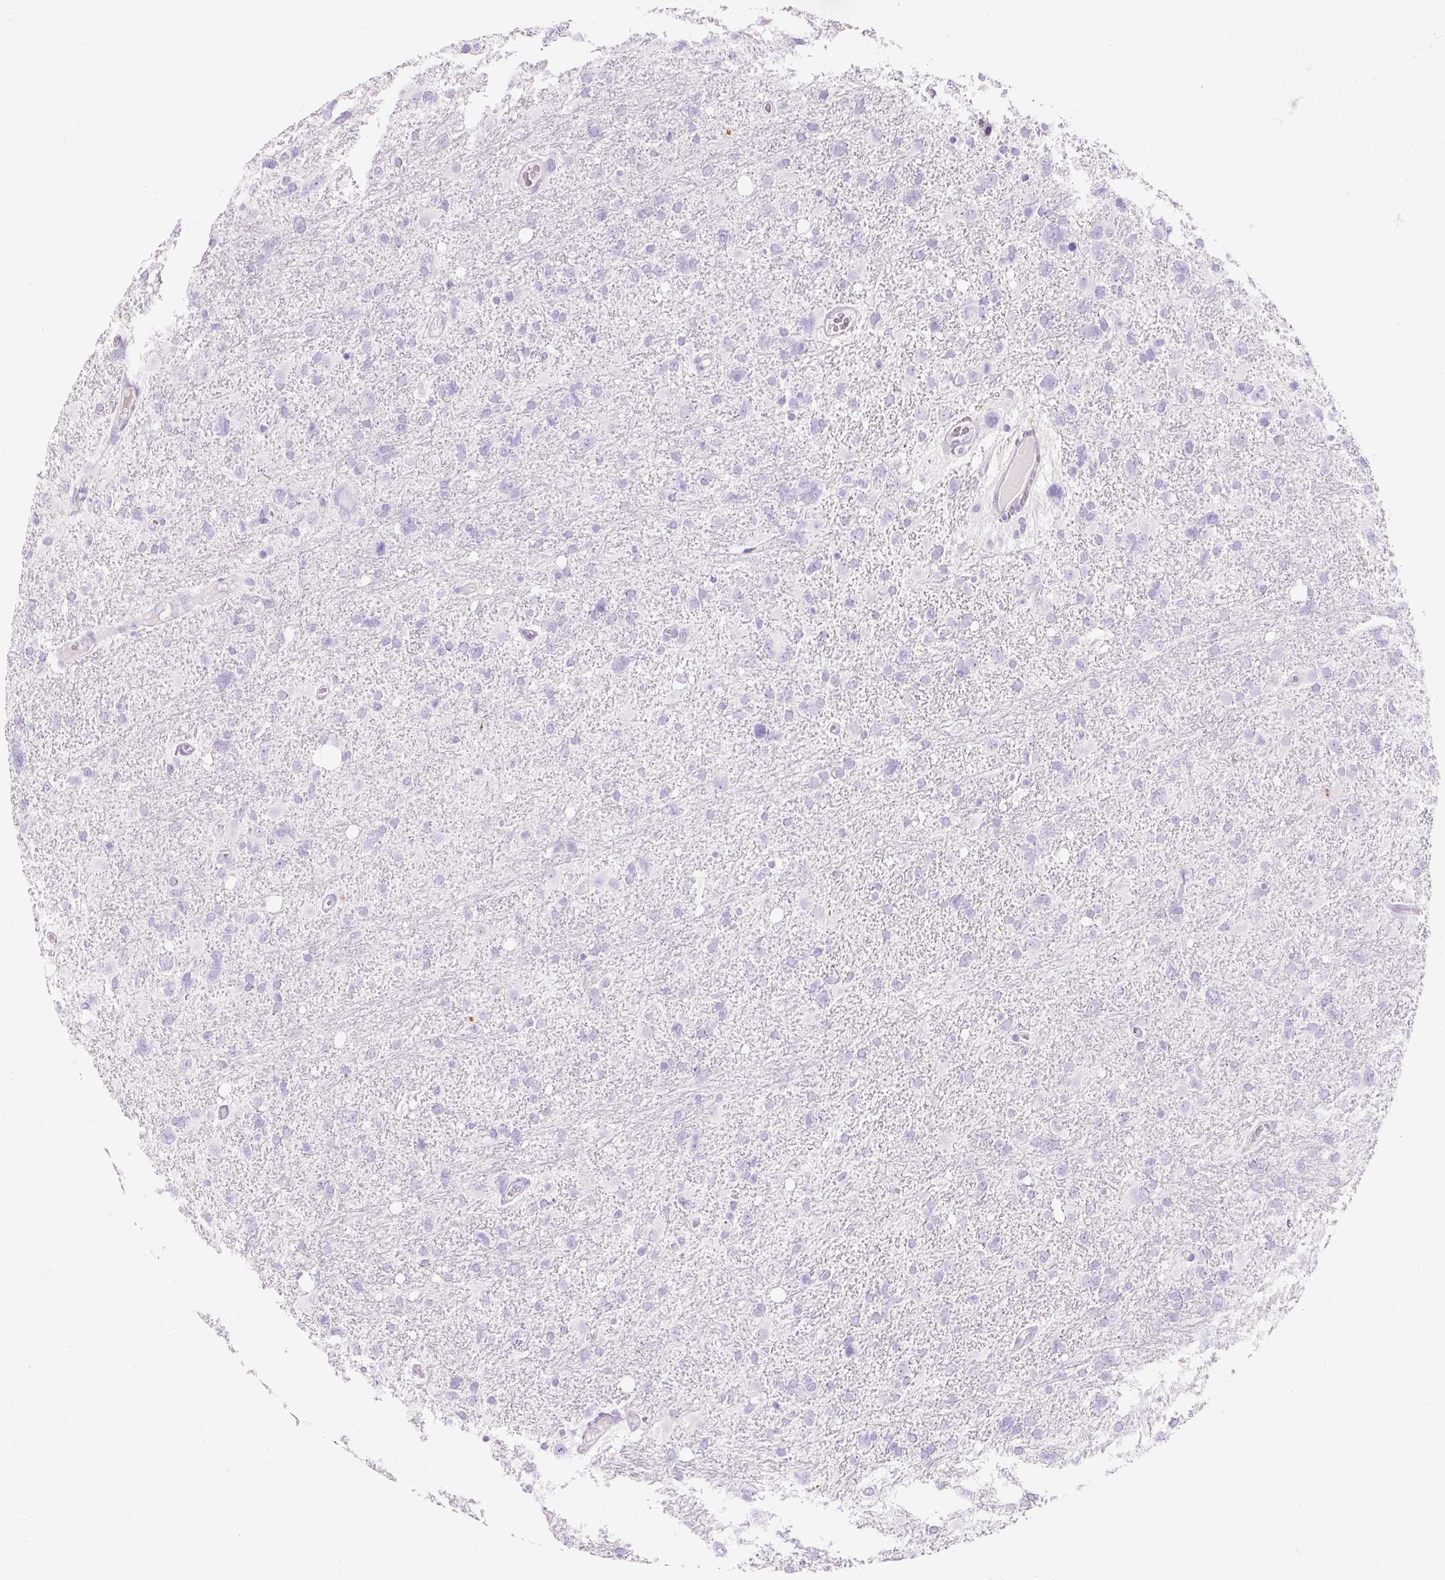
{"staining": {"intensity": "negative", "quantity": "none", "location": "none"}, "tissue": "glioma", "cell_type": "Tumor cells", "image_type": "cancer", "snomed": [{"axis": "morphology", "description": "Glioma, malignant, High grade"}, {"axis": "topography", "description": "Brain"}], "caption": "Immunohistochemistry micrograph of human high-grade glioma (malignant) stained for a protein (brown), which displays no expression in tumor cells. The staining is performed using DAB (3,3'-diaminobenzidine) brown chromogen with nuclei counter-stained in using hematoxylin.", "gene": "CLDN25", "patient": {"sex": "male", "age": 61}}